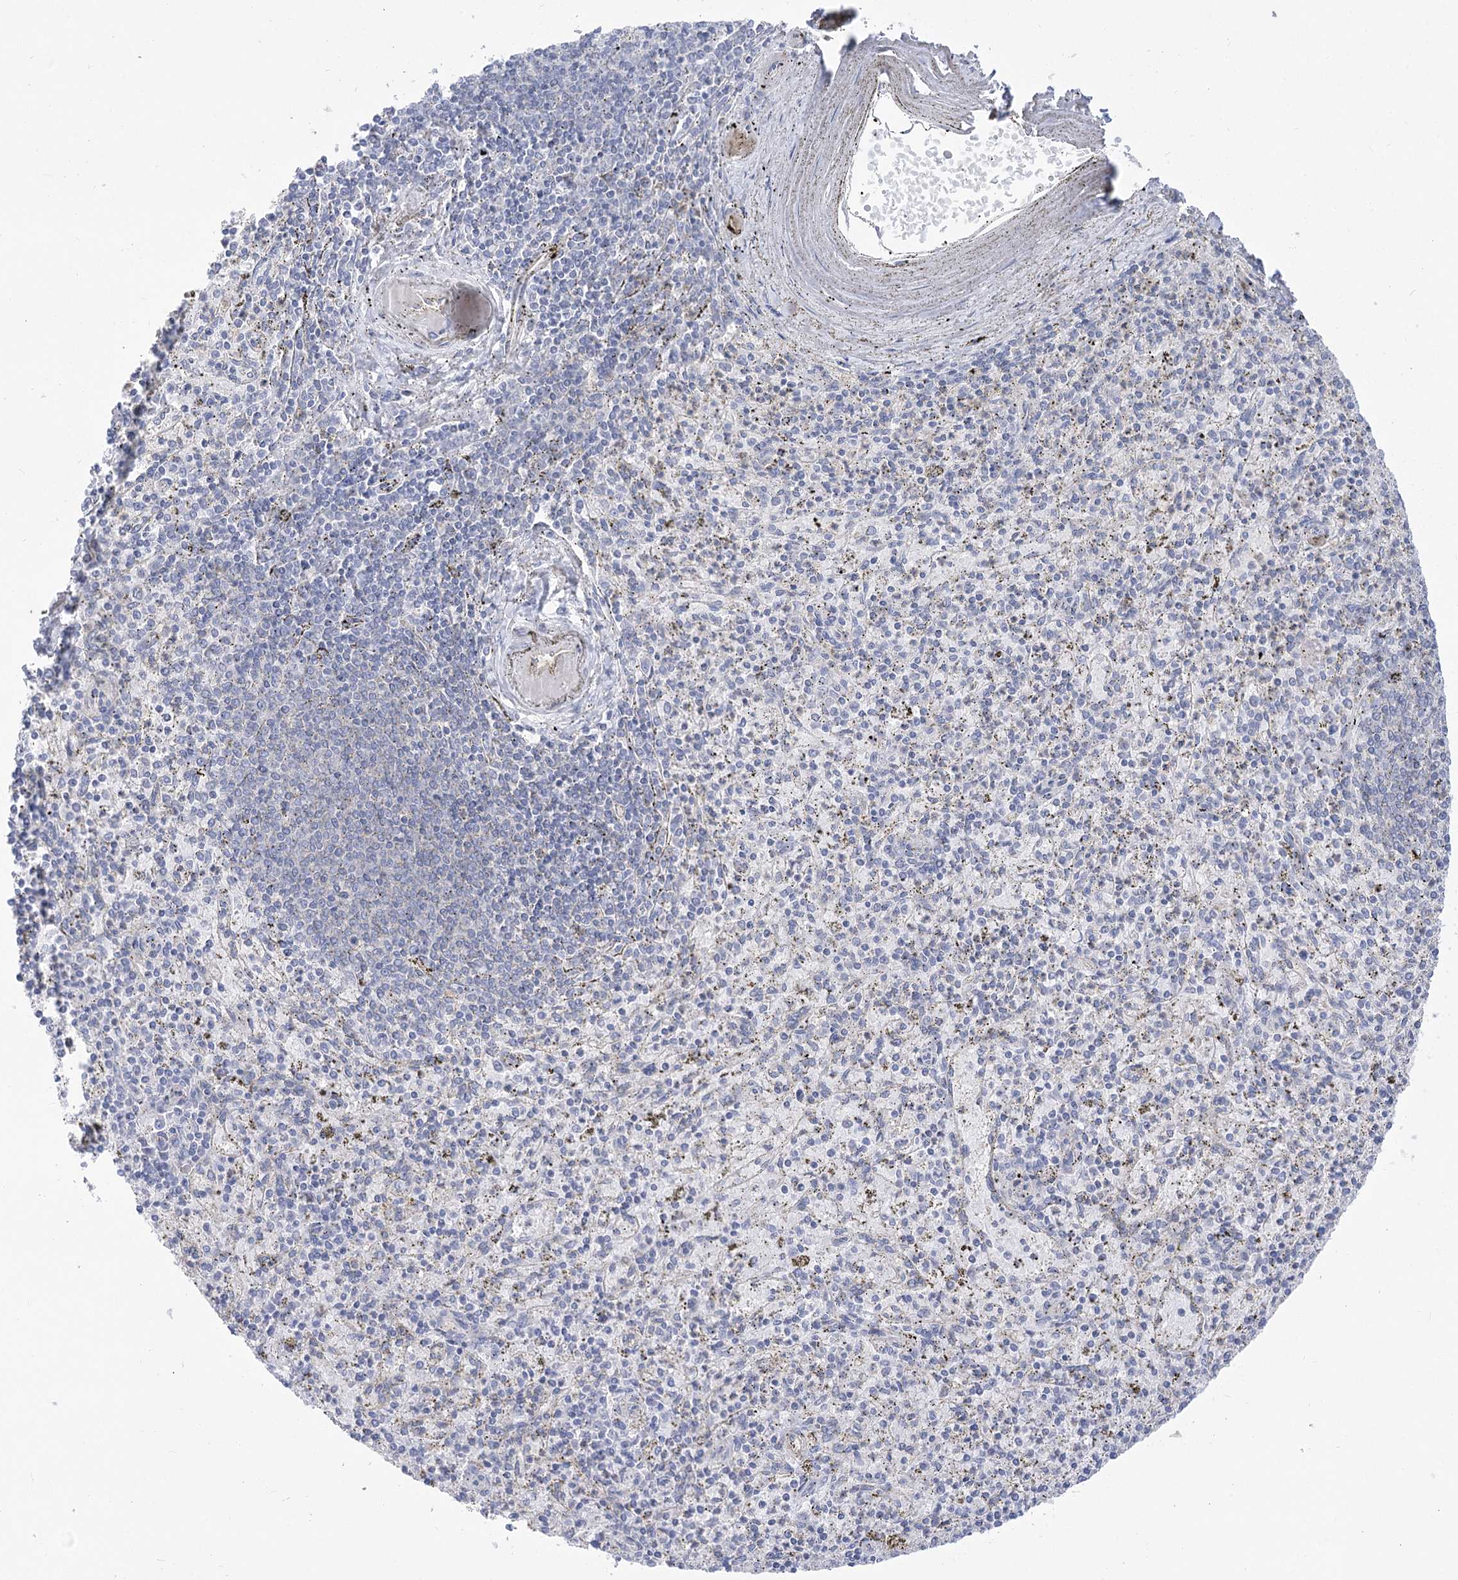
{"staining": {"intensity": "negative", "quantity": "none", "location": "none"}, "tissue": "spleen", "cell_type": "Cells in red pulp", "image_type": "normal", "snomed": [{"axis": "morphology", "description": "Normal tissue, NOS"}, {"axis": "topography", "description": "Spleen"}], "caption": "High magnification brightfield microscopy of unremarkable spleen stained with DAB (3,3'-diaminobenzidine) (brown) and counterstained with hematoxylin (blue): cells in red pulp show no significant staining. The staining was performed using DAB (3,3'-diaminobenzidine) to visualize the protein expression in brown, while the nuclei were stained in blue with hematoxylin (Magnification: 20x).", "gene": "HELT", "patient": {"sex": "male", "age": 72}}